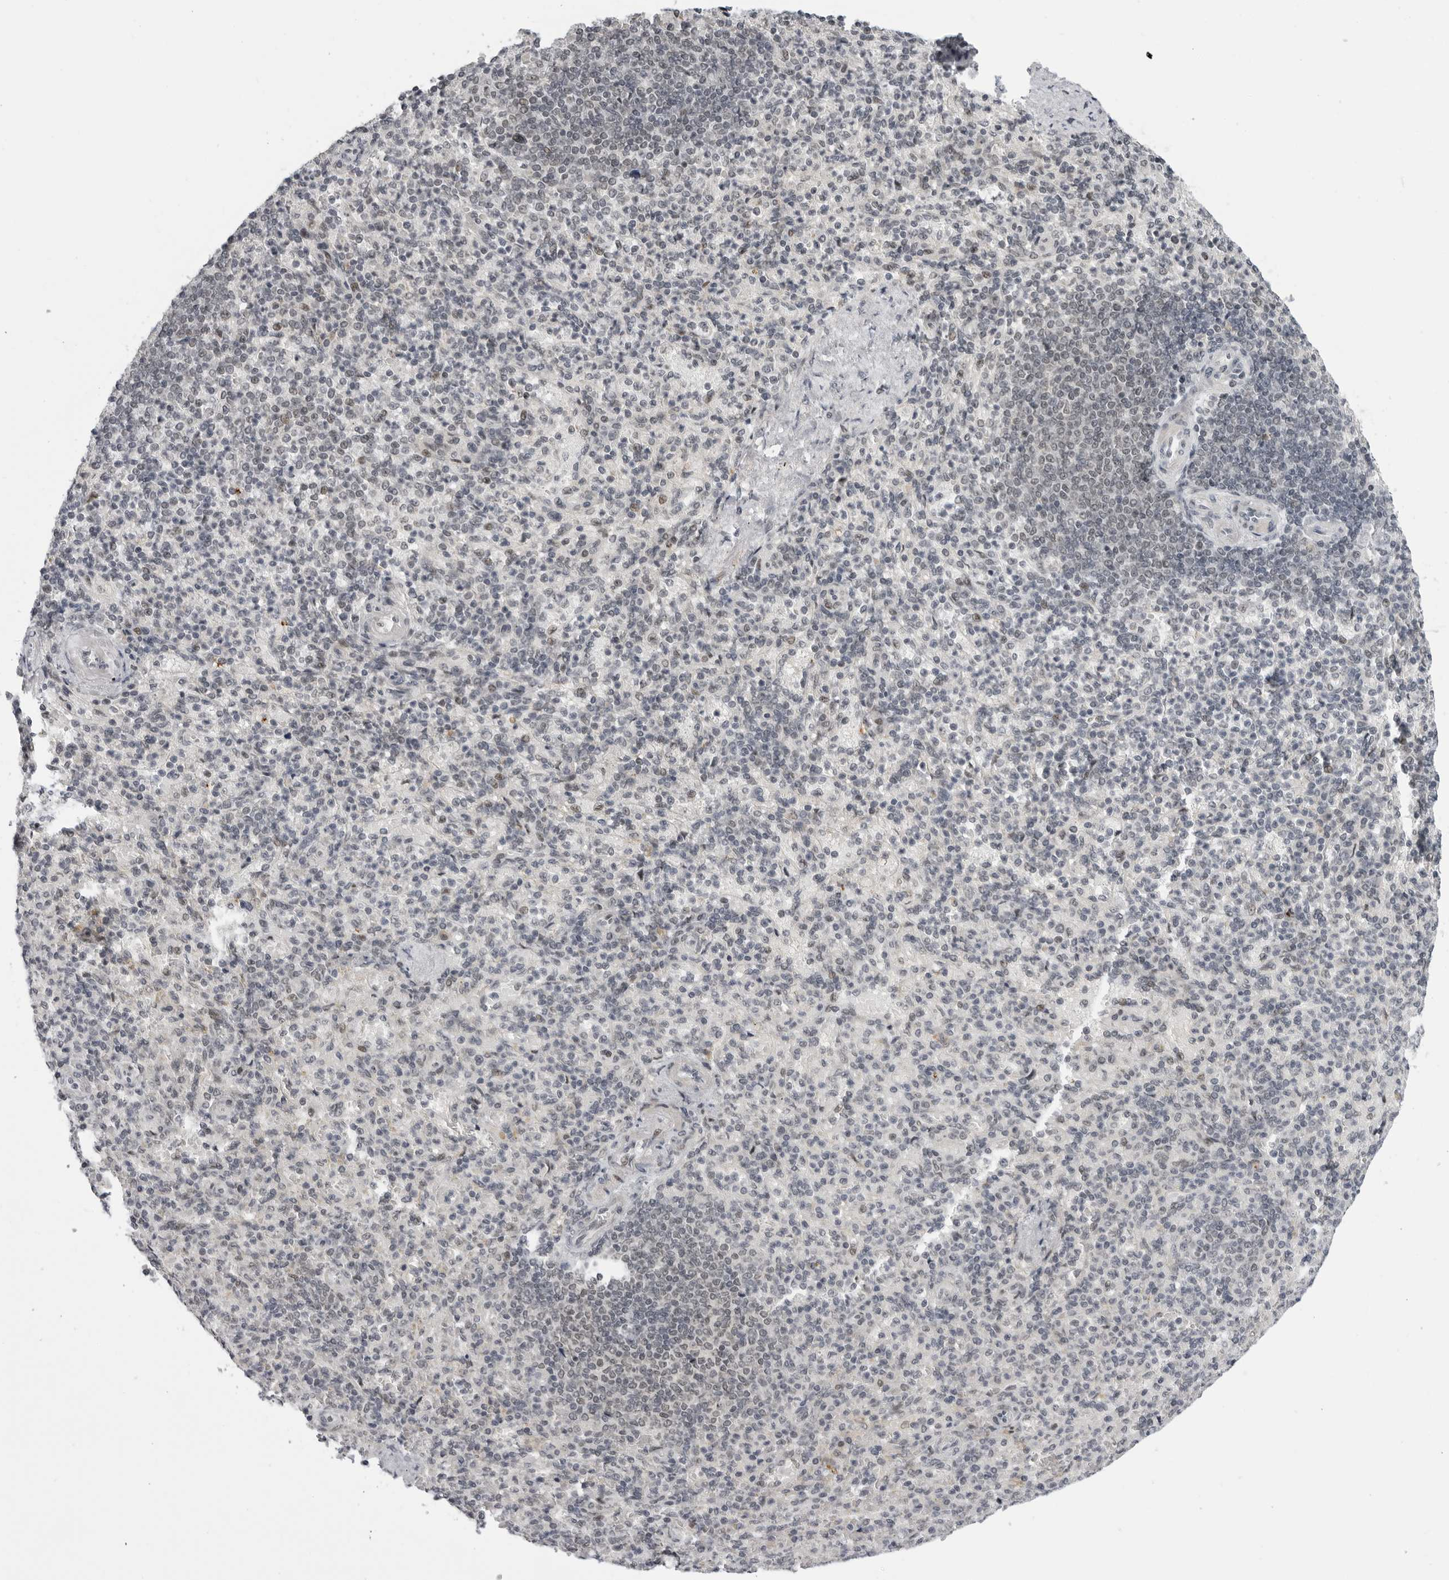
{"staining": {"intensity": "negative", "quantity": "none", "location": "none"}, "tissue": "spleen", "cell_type": "Cells in red pulp", "image_type": "normal", "snomed": [{"axis": "morphology", "description": "Normal tissue, NOS"}, {"axis": "topography", "description": "Spleen"}], "caption": "High power microscopy image of an IHC histopathology image of normal spleen, revealing no significant positivity in cells in red pulp.", "gene": "ALPK2", "patient": {"sex": "female", "age": 74}}